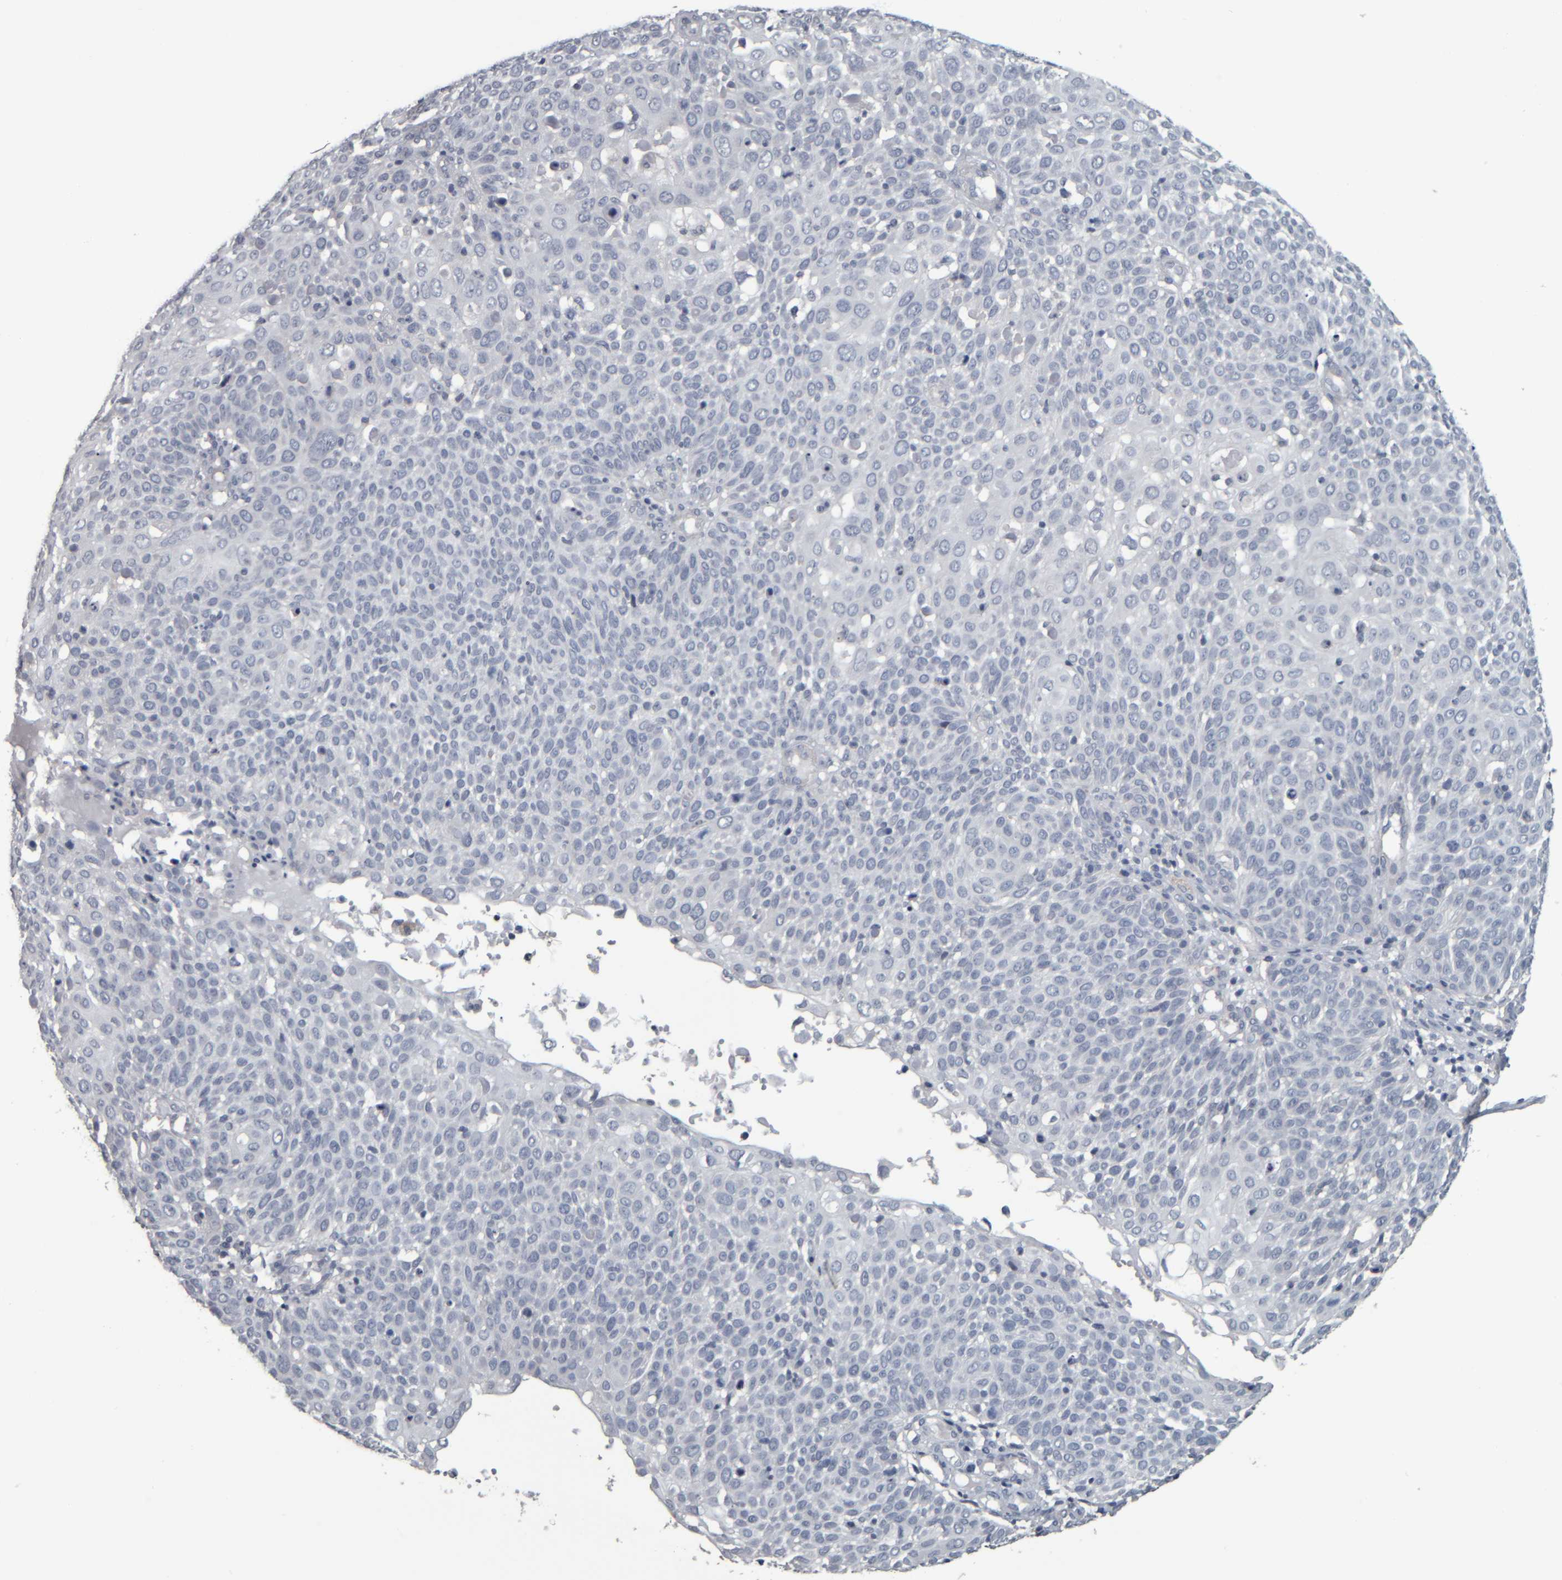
{"staining": {"intensity": "negative", "quantity": "none", "location": "none"}, "tissue": "cervical cancer", "cell_type": "Tumor cells", "image_type": "cancer", "snomed": [{"axis": "morphology", "description": "Squamous cell carcinoma, NOS"}, {"axis": "topography", "description": "Cervix"}], "caption": "The histopathology image demonstrates no significant expression in tumor cells of cervical cancer (squamous cell carcinoma).", "gene": "CAVIN4", "patient": {"sex": "female", "age": 74}}